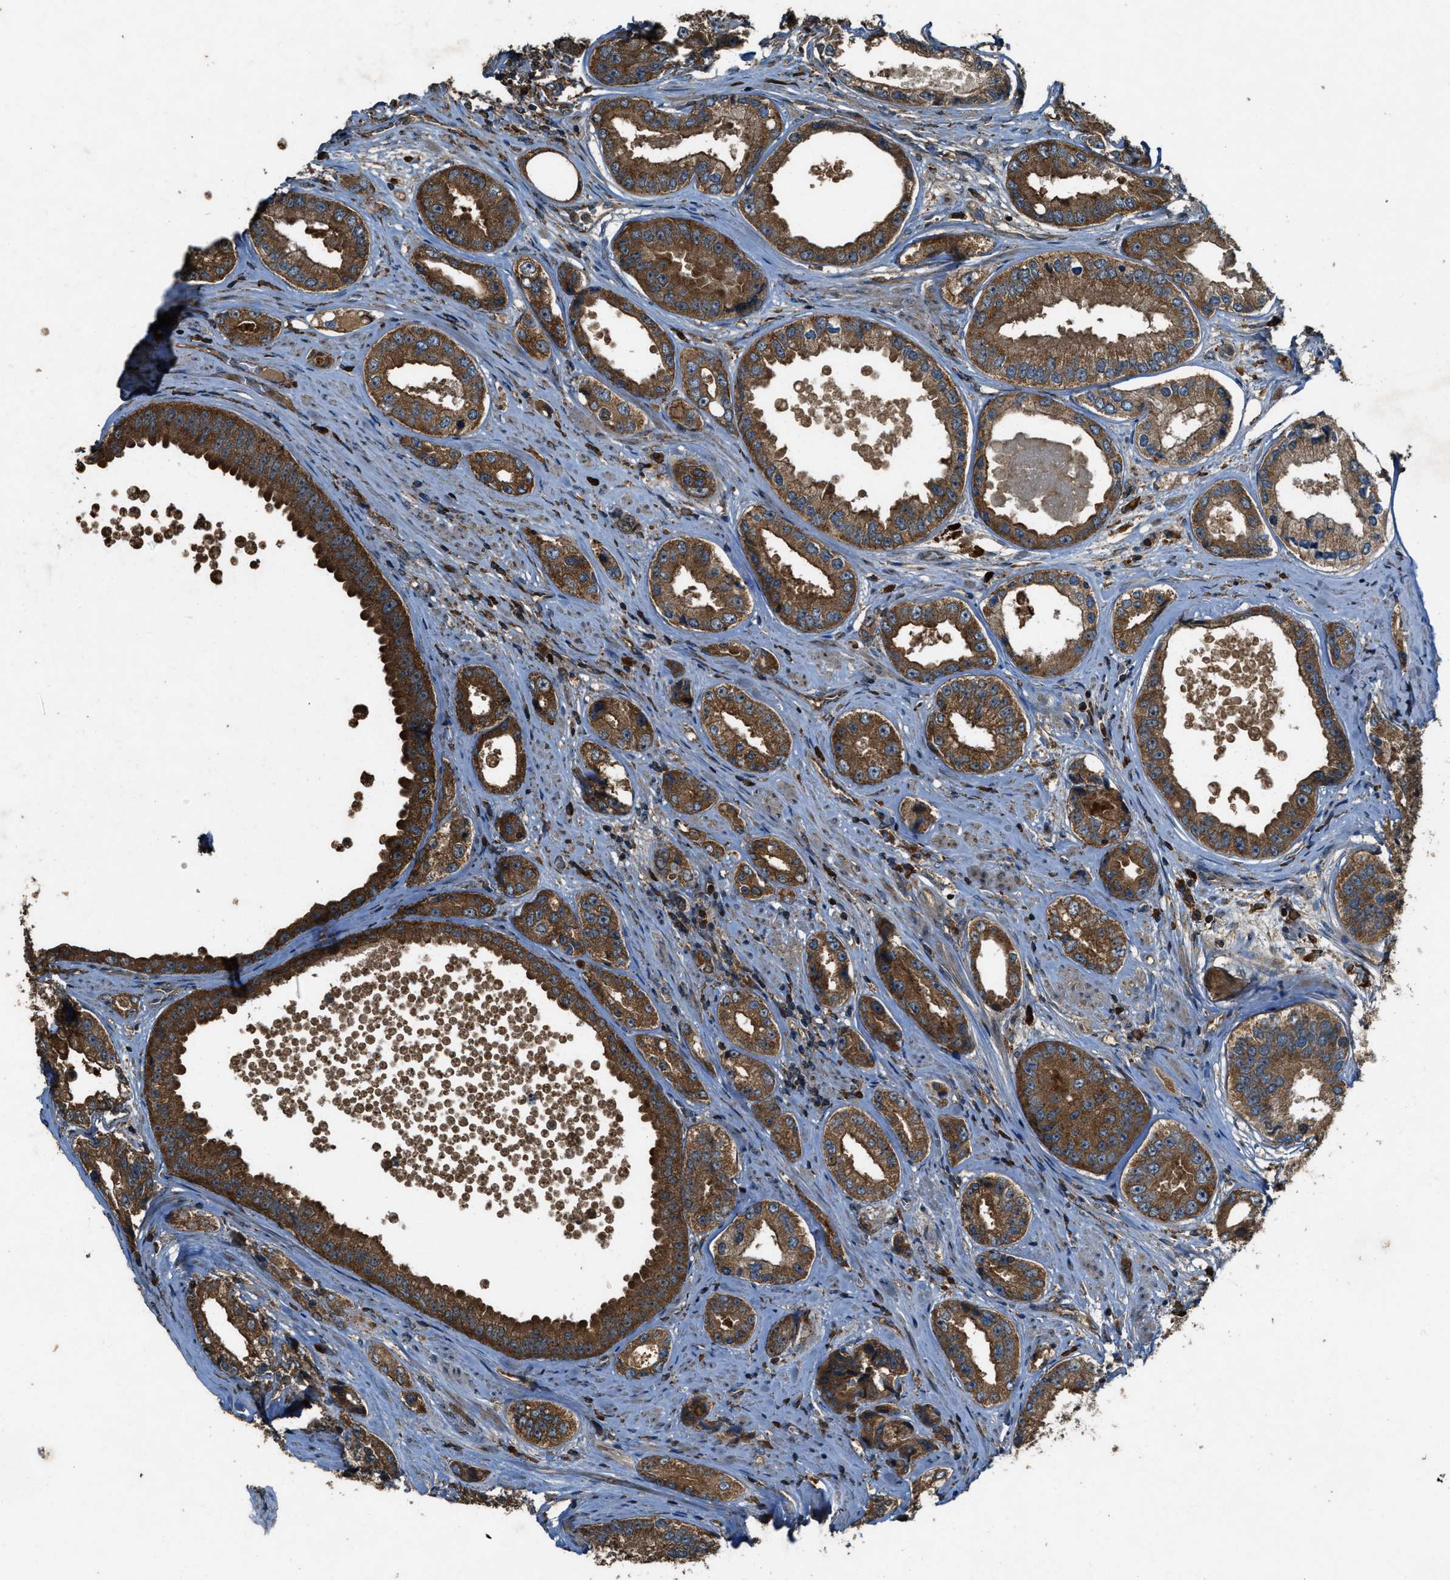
{"staining": {"intensity": "strong", "quantity": ">75%", "location": "cytoplasmic/membranous"}, "tissue": "prostate cancer", "cell_type": "Tumor cells", "image_type": "cancer", "snomed": [{"axis": "morphology", "description": "Adenocarcinoma, High grade"}, {"axis": "topography", "description": "Prostate"}], "caption": "Approximately >75% of tumor cells in human prostate adenocarcinoma (high-grade) reveal strong cytoplasmic/membranous protein expression as visualized by brown immunohistochemical staining.", "gene": "MAP3K8", "patient": {"sex": "male", "age": 61}}